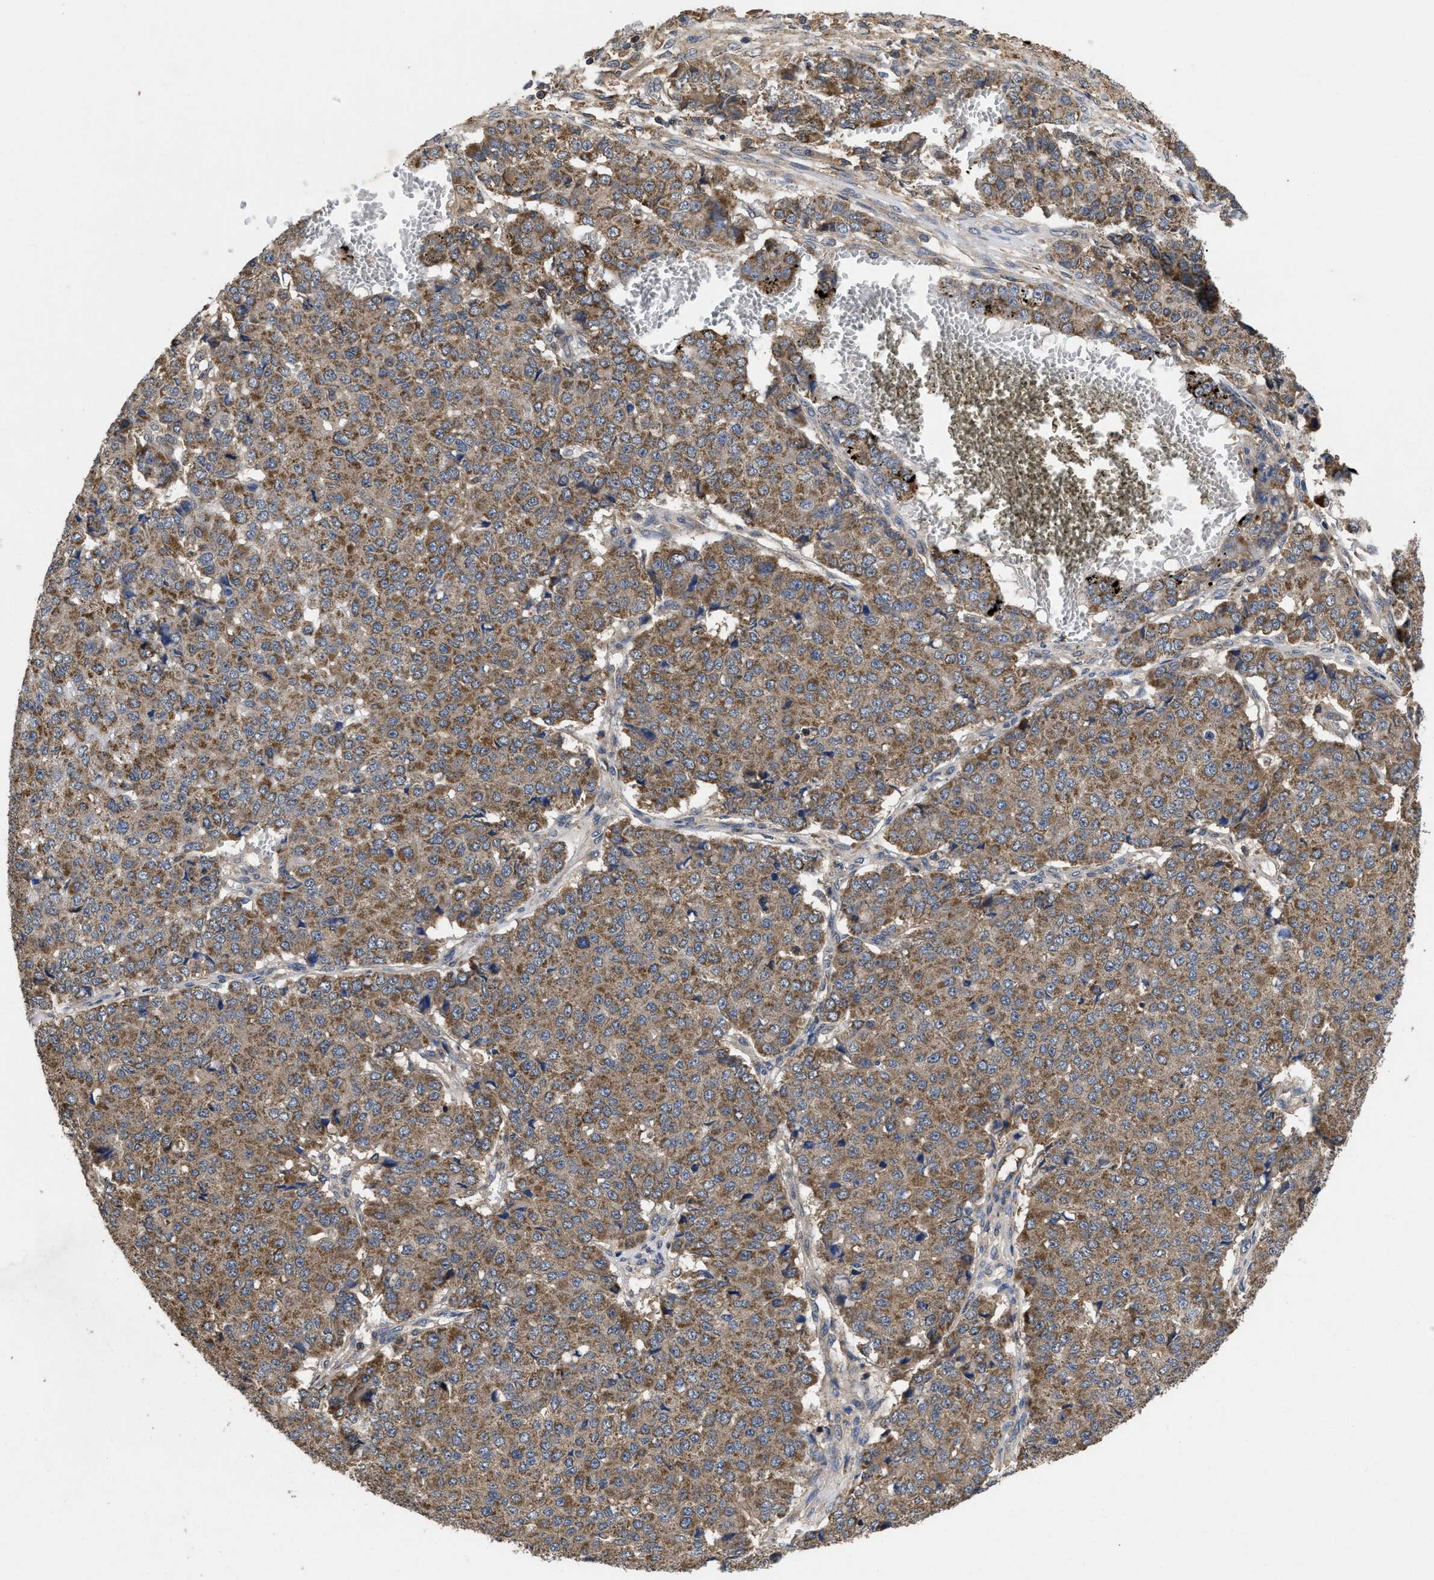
{"staining": {"intensity": "moderate", "quantity": ">75%", "location": "cytoplasmic/membranous"}, "tissue": "pancreatic cancer", "cell_type": "Tumor cells", "image_type": "cancer", "snomed": [{"axis": "morphology", "description": "Adenocarcinoma, NOS"}, {"axis": "topography", "description": "Pancreas"}], "caption": "Immunohistochemical staining of adenocarcinoma (pancreatic) demonstrates medium levels of moderate cytoplasmic/membranous positivity in approximately >75% of tumor cells.", "gene": "LRRC3", "patient": {"sex": "male", "age": 50}}